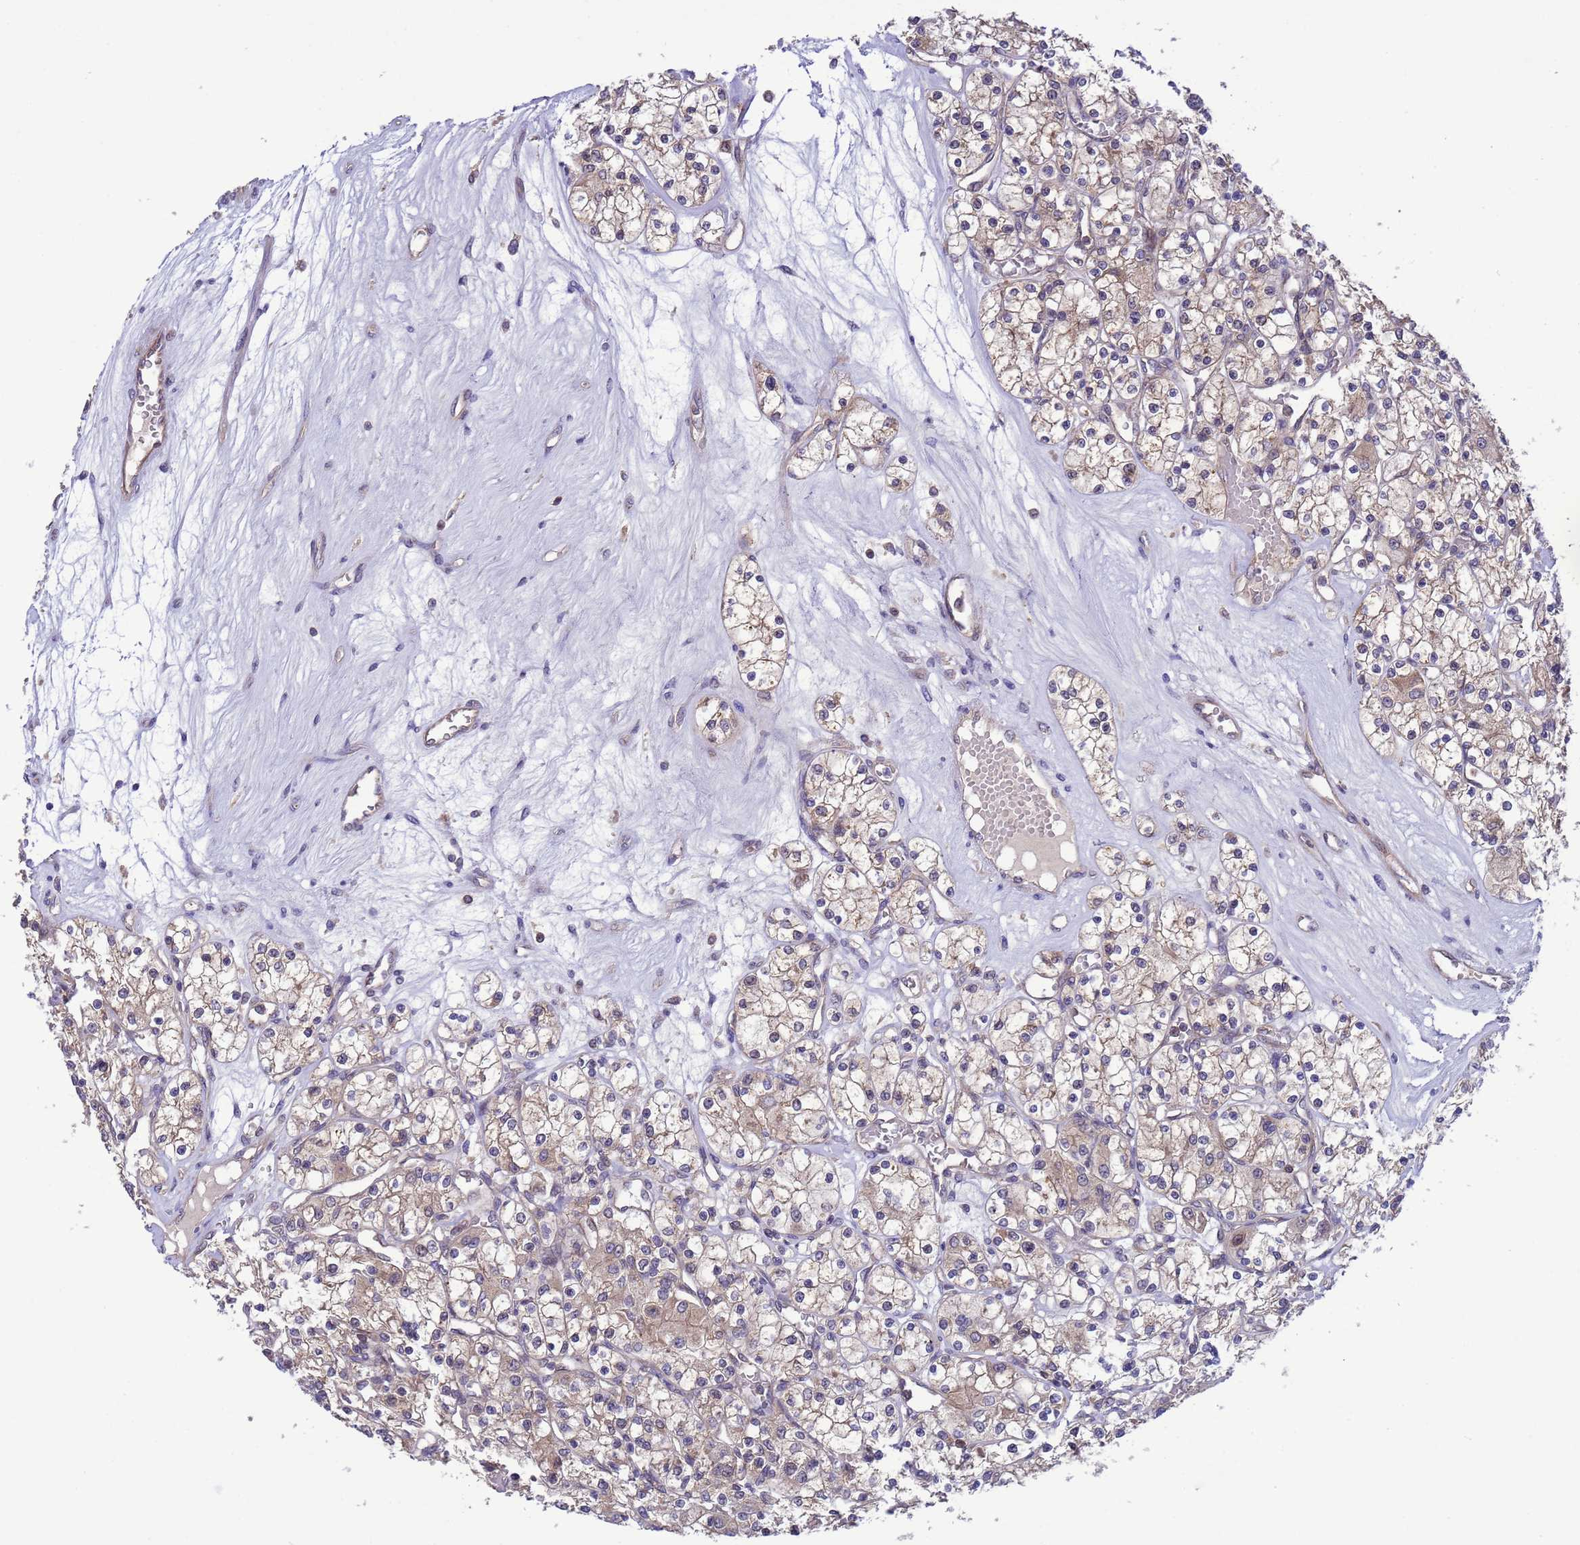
{"staining": {"intensity": "weak", "quantity": "<25%", "location": "cytoplasmic/membranous"}, "tissue": "renal cancer", "cell_type": "Tumor cells", "image_type": "cancer", "snomed": [{"axis": "morphology", "description": "Adenocarcinoma, NOS"}, {"axis": "topography", "description": "Kidney"}], "caption": "There is no significant positivity in tumor cells of renal adenocarcinoma.", "gene": "GJA10", "patient": {"sex": "female", "age": 59}}